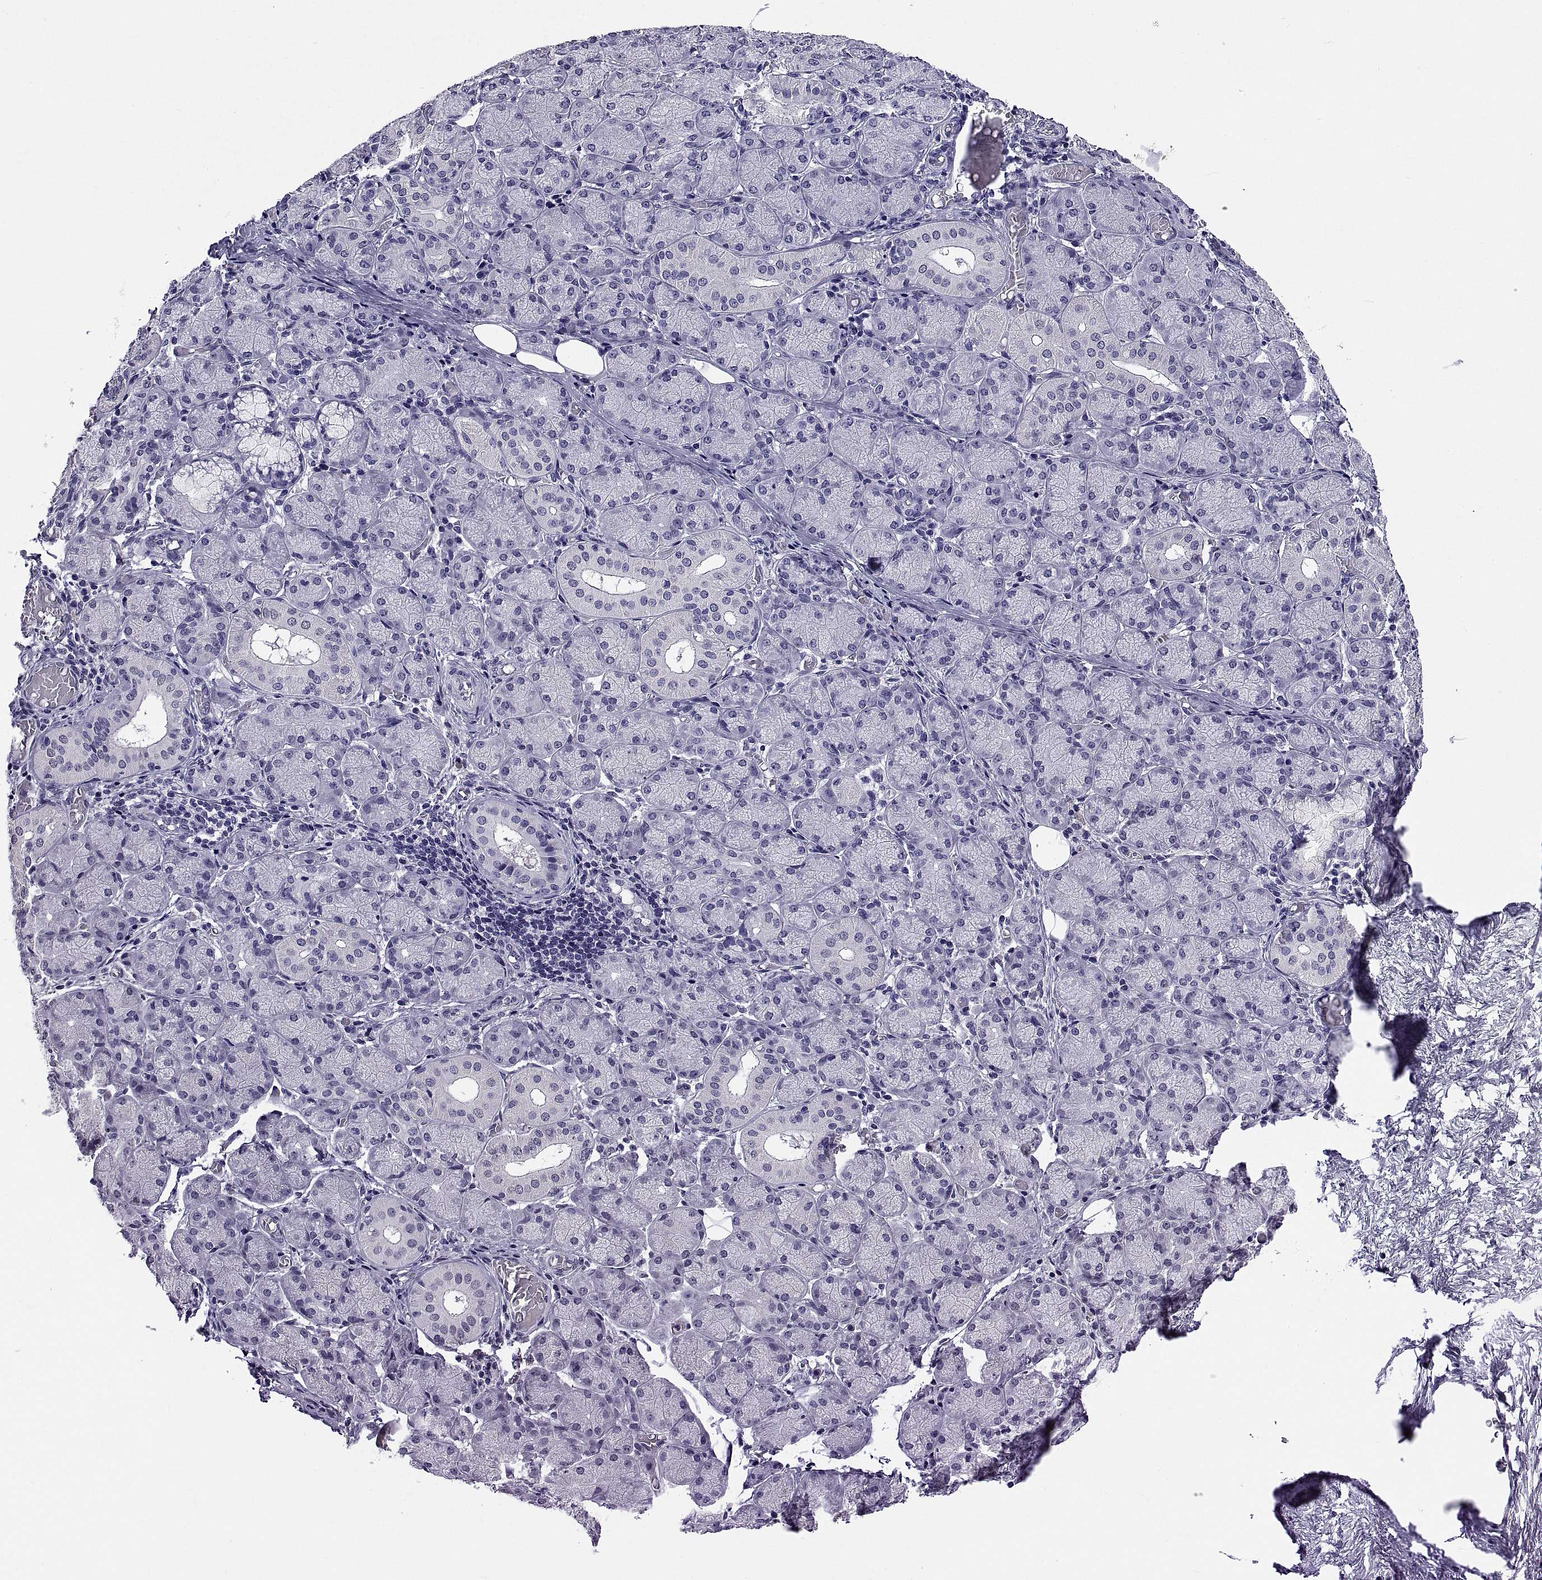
{"staining": {"intensity": "negative", "quantity": "none", "location": "none"}, "tissue": "salivary gland", "cell_type": "Glandular cells", "image_type": "normal", "snomed": [{"axis": "morphology", "description": "Normal tissue, NOS"}, {"axis": "topography", "description": "Salivary gland"}, {"axis": "topography", "description": "Peripheral nerve tissue"}], "caption": "The immunohistochemistry (IHC) histopathology image has no significant staining in glandular cells of salivary gland. (Stains: DAB (3,3'-diaminobenzidine) IHC with hematoxylin counter stain, Microscopy: brightfield microscopy at high magnification).", "gene": "TGFBR3L", "patient": {"sex": "female", "age": 24}}